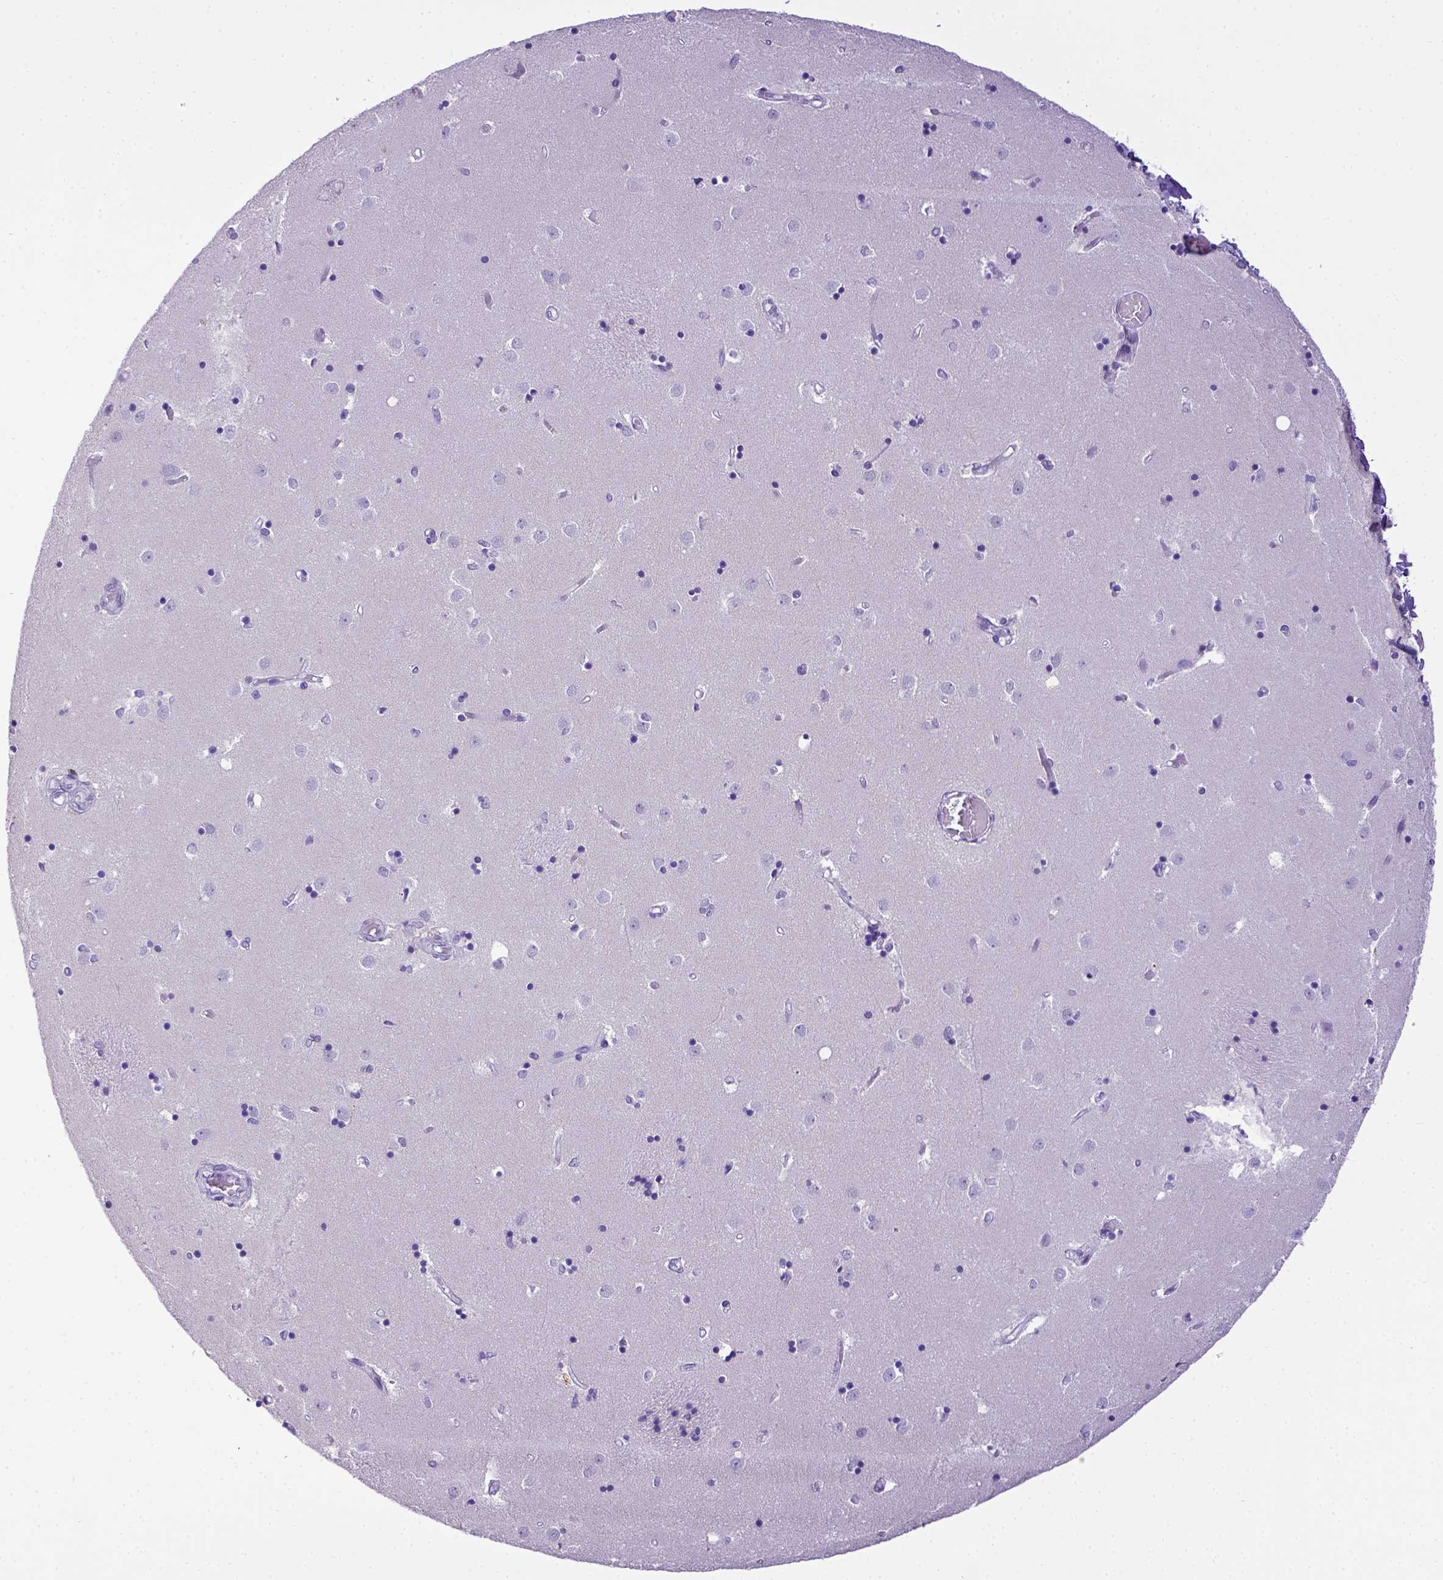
{"staining": {"intensity": "negative", "quantity": "none", "location": "none"}, "tissue": "caudate", "cell_type": "Glial cells", "image_type": "normal", "snomed": [{"axis": "morphology", "description": "Normal tissue, NOS"}, {"axis": "topography", "description": "Lateral ventricle wall"}], "caption": "Immunohistochemistry (IHC) of benign caudate shows no expression in glial cells. (Stains: DAB (3,3'-diaminobenzidine) immunohistochemistry (IHC) with hematoxylin counter stain, Microscopy: brightfield microscopy at high magnification).", "gene": "ESR1", "patient": {"sex": "male", "age": 54}}